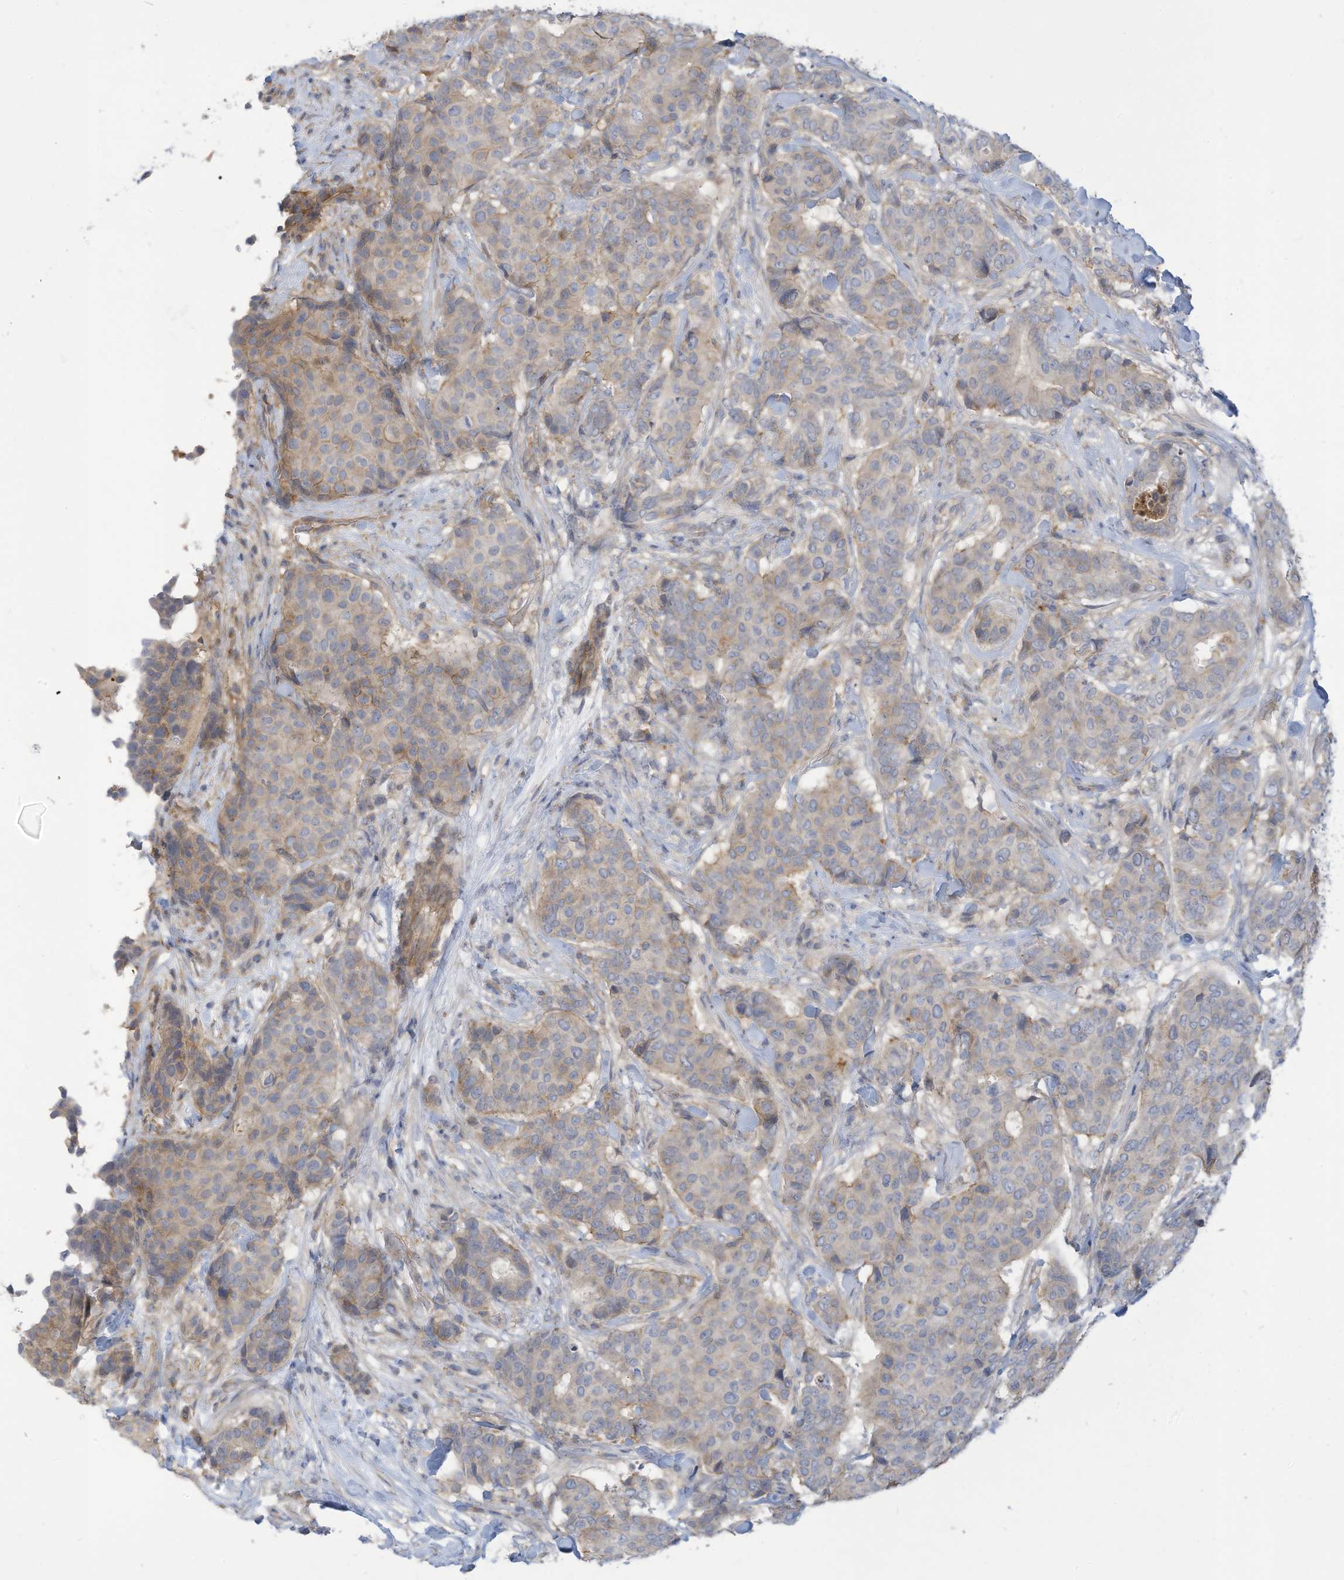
{"staining": {"intensity": "weak", "quantity": "<25%", "location": "cytoplasmic/membranous"}, "tissue": "breast cancer", "cell_type": "Tumor cells", "image_type": "cancer", "snomed": [{"axis": "morphology", "description": "Duct carcinoma"}, {"axis": "topography", "description": "Breast"}], "caption": "DAB (3,3'-diaminobenzidine) immunohistochemical staining of breast infiltrating ductal carcinoma reveals no significant positivity in tumor cells.", "gene": "ADAT2", "patient": {"sex": "female", "age": 75}}